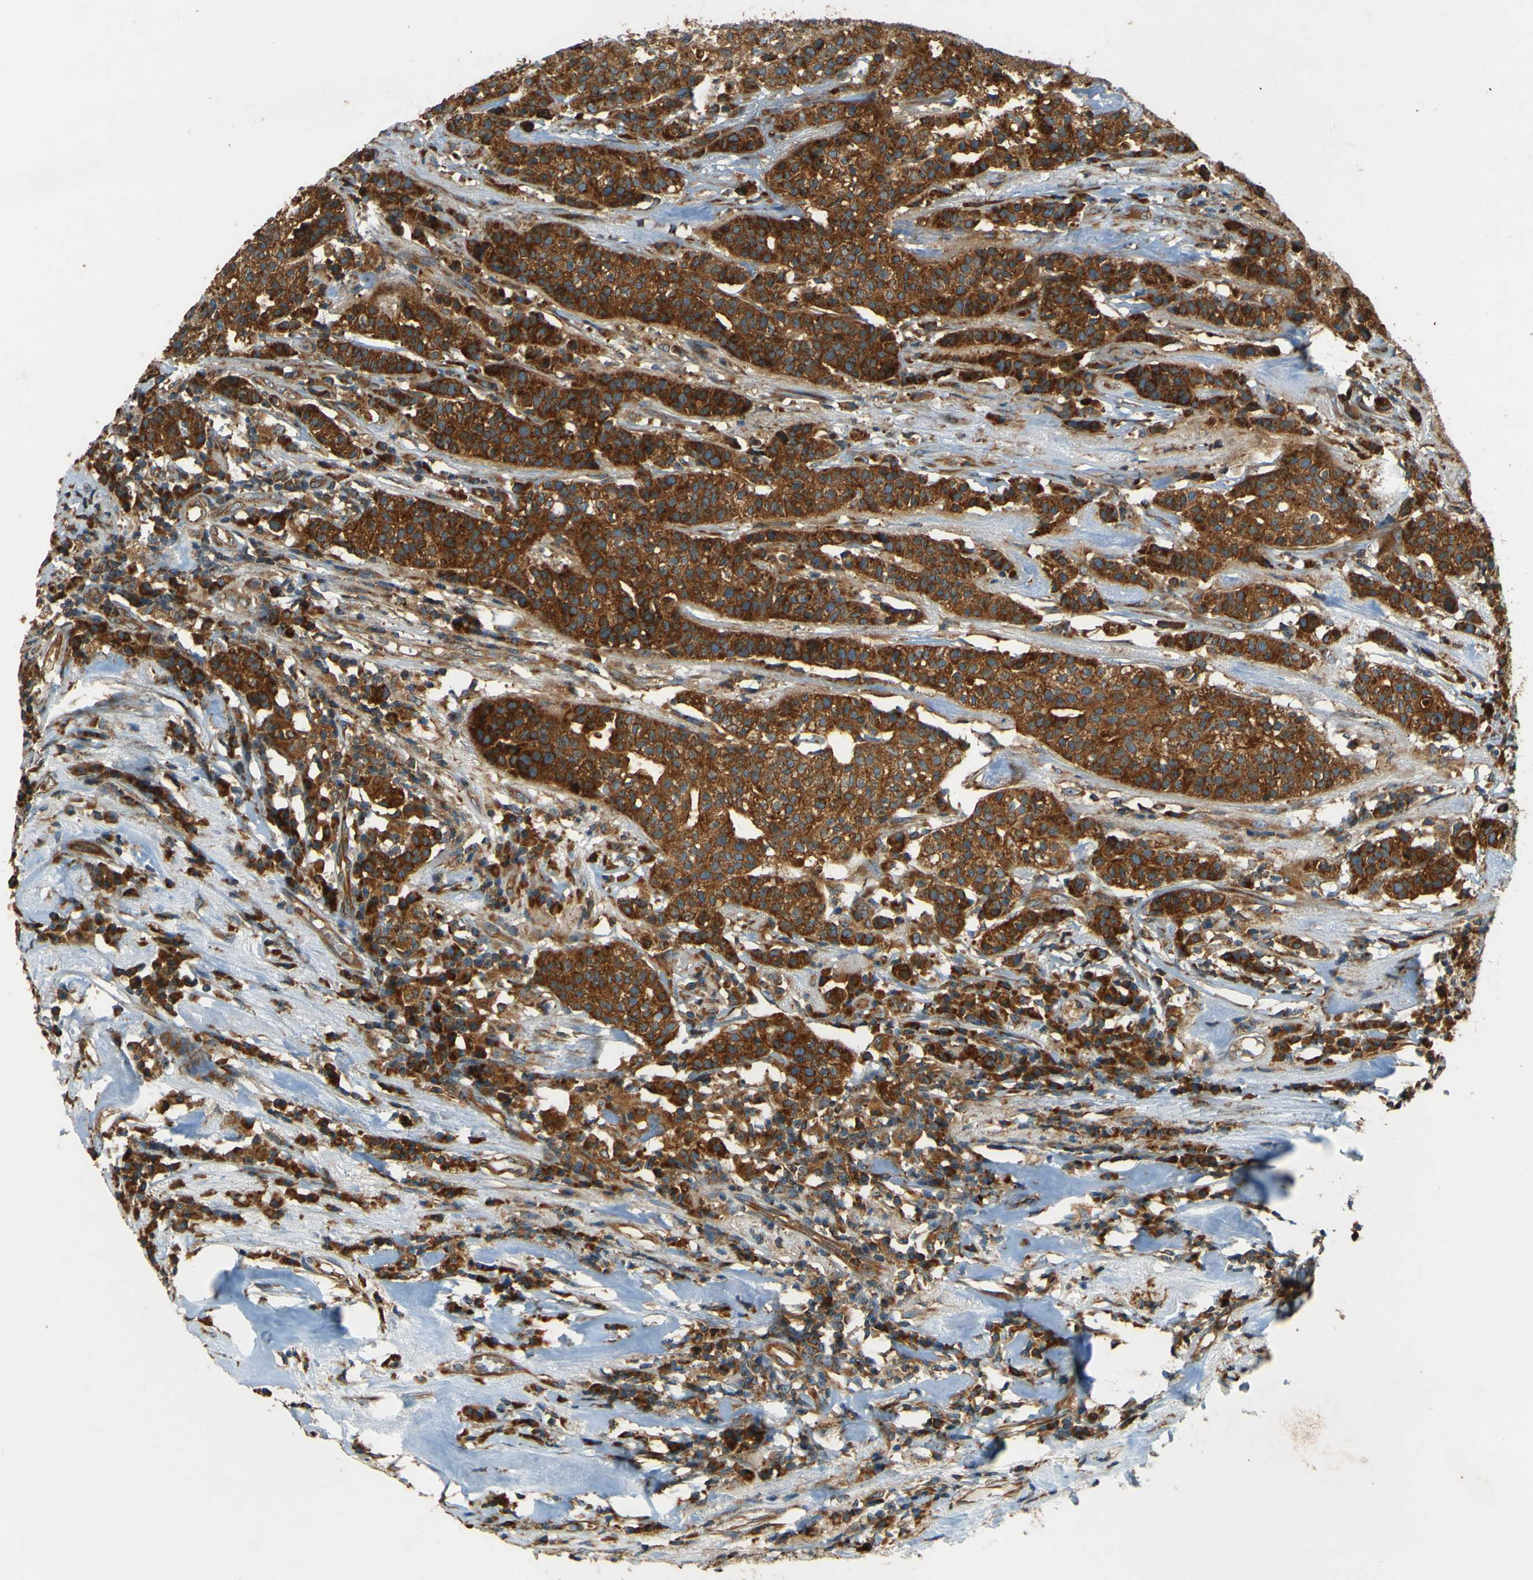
{"staining": {"intensity": "strong", "quantity": ">75%", "location": "cytoplasmic/membranous"}, "tissue": "head and neck cancer", "cell_type": "Tumor cells", "image_type": "cancer", "snomed": [{"axis": "morphology", "description": "Adenocarcinoma, NOS"}, {"axis": "topography", "description": "Salivary gland"}, {"axis": "topography", "description": "Head-Neck"}], "caption": "Head and neck cancer (adenocarcinoma) stained with DAB immunohistochemistry demonstrates high levels of strong cytoplasmic/membranous positivity in about >75% of tumor cells. (DAB (3,3'-diaminobenzidine) IHC, brown staining for protein, blue staining for nuclei).", "gene": "DNAJC5", "patient": {"sex": "female", "age": 65}}